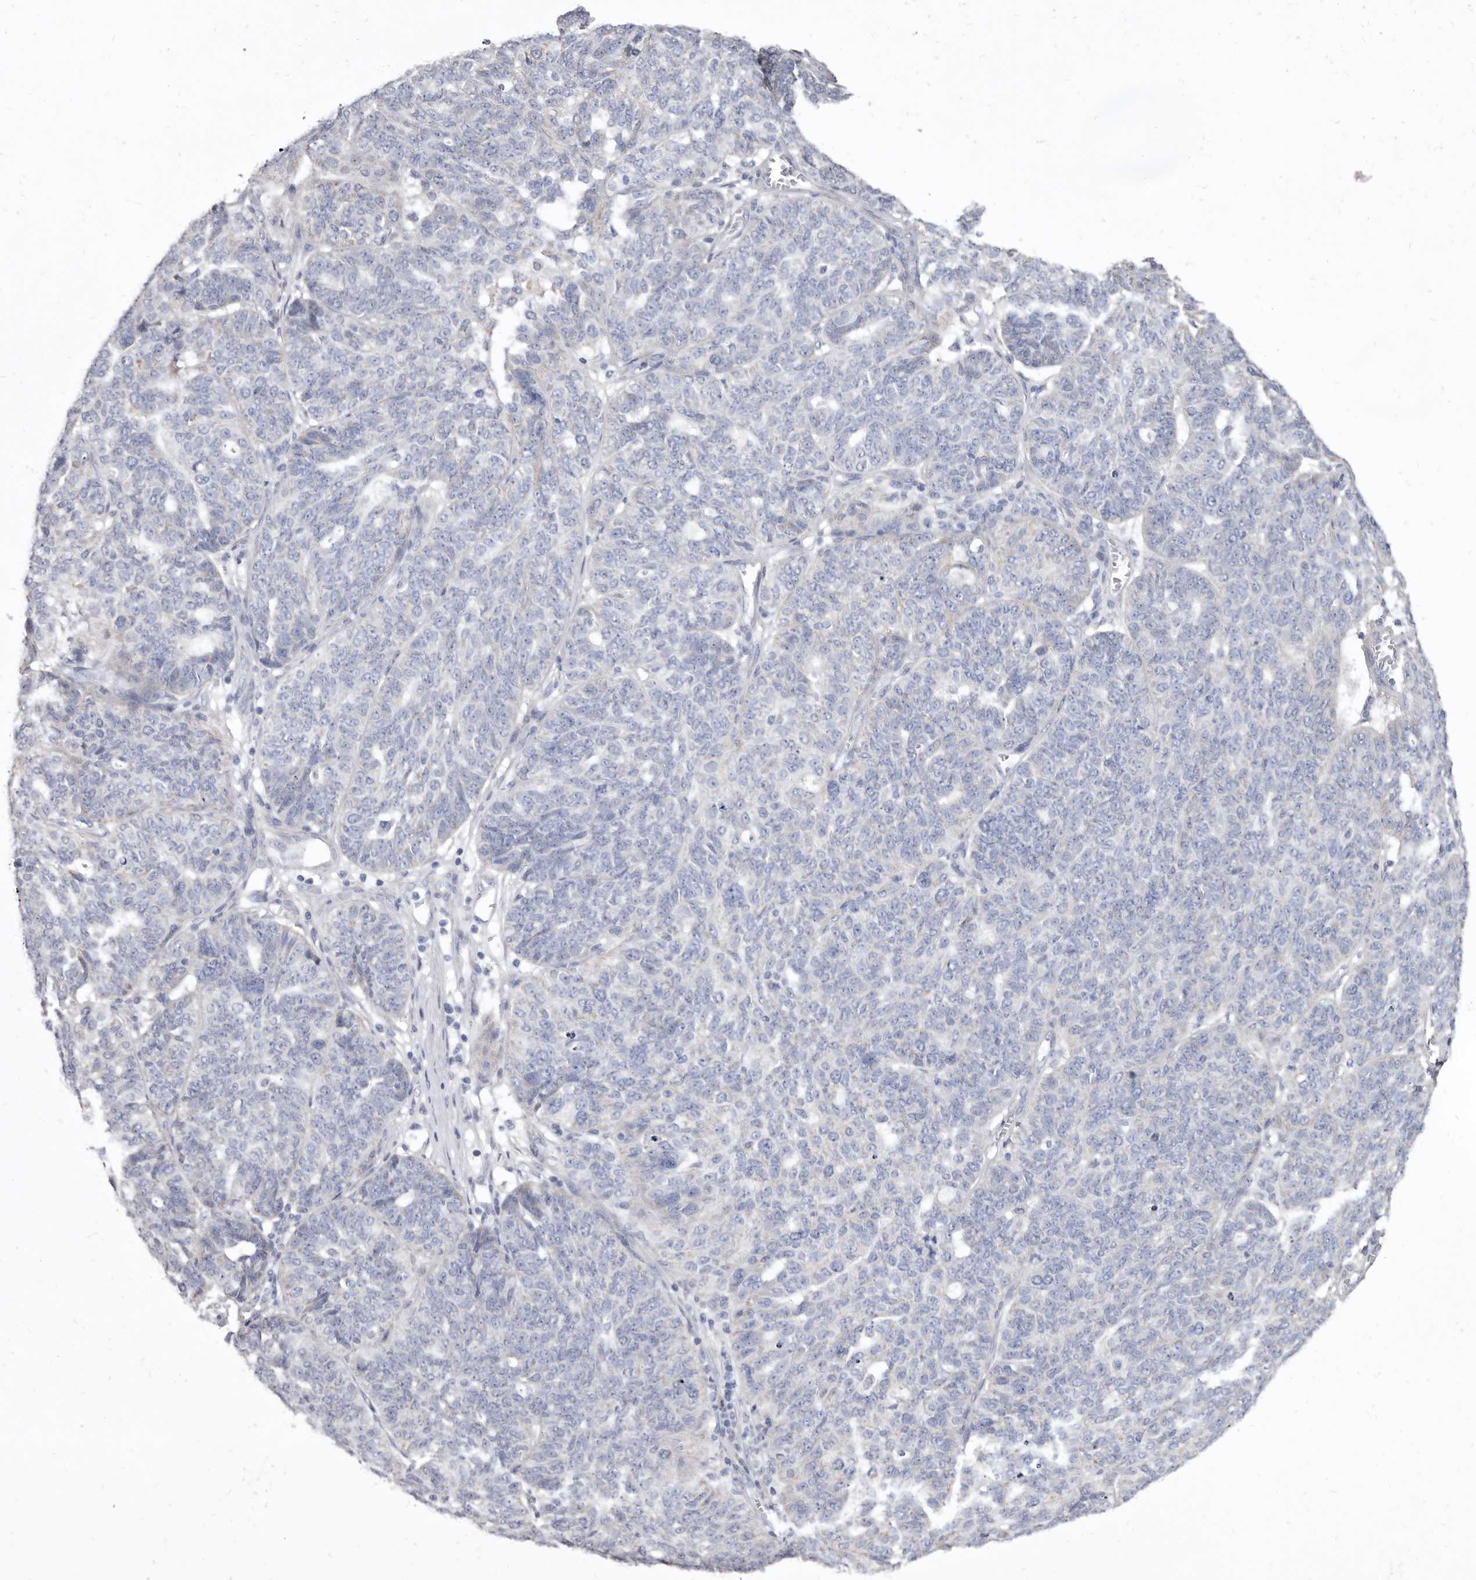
{"staining": {"intensity": "negative", "quantity": "none", "location": "none"}, "tissue": "ovarian cancer", "cell_type": "Tumor cells", "image_type": "cancer", "snomed": [{"axis": "morphology", "description": "Cystadenocarcinoma, serous, NOS"}, {"axis": "topography", "description": "Ovary"}], "caption": "Tumor cells are negative for protein expression in human ovarian serous cystadenocarcinoma.", "gene": "CYP2E1", "patient": {"sex": "female", "age": 59}}